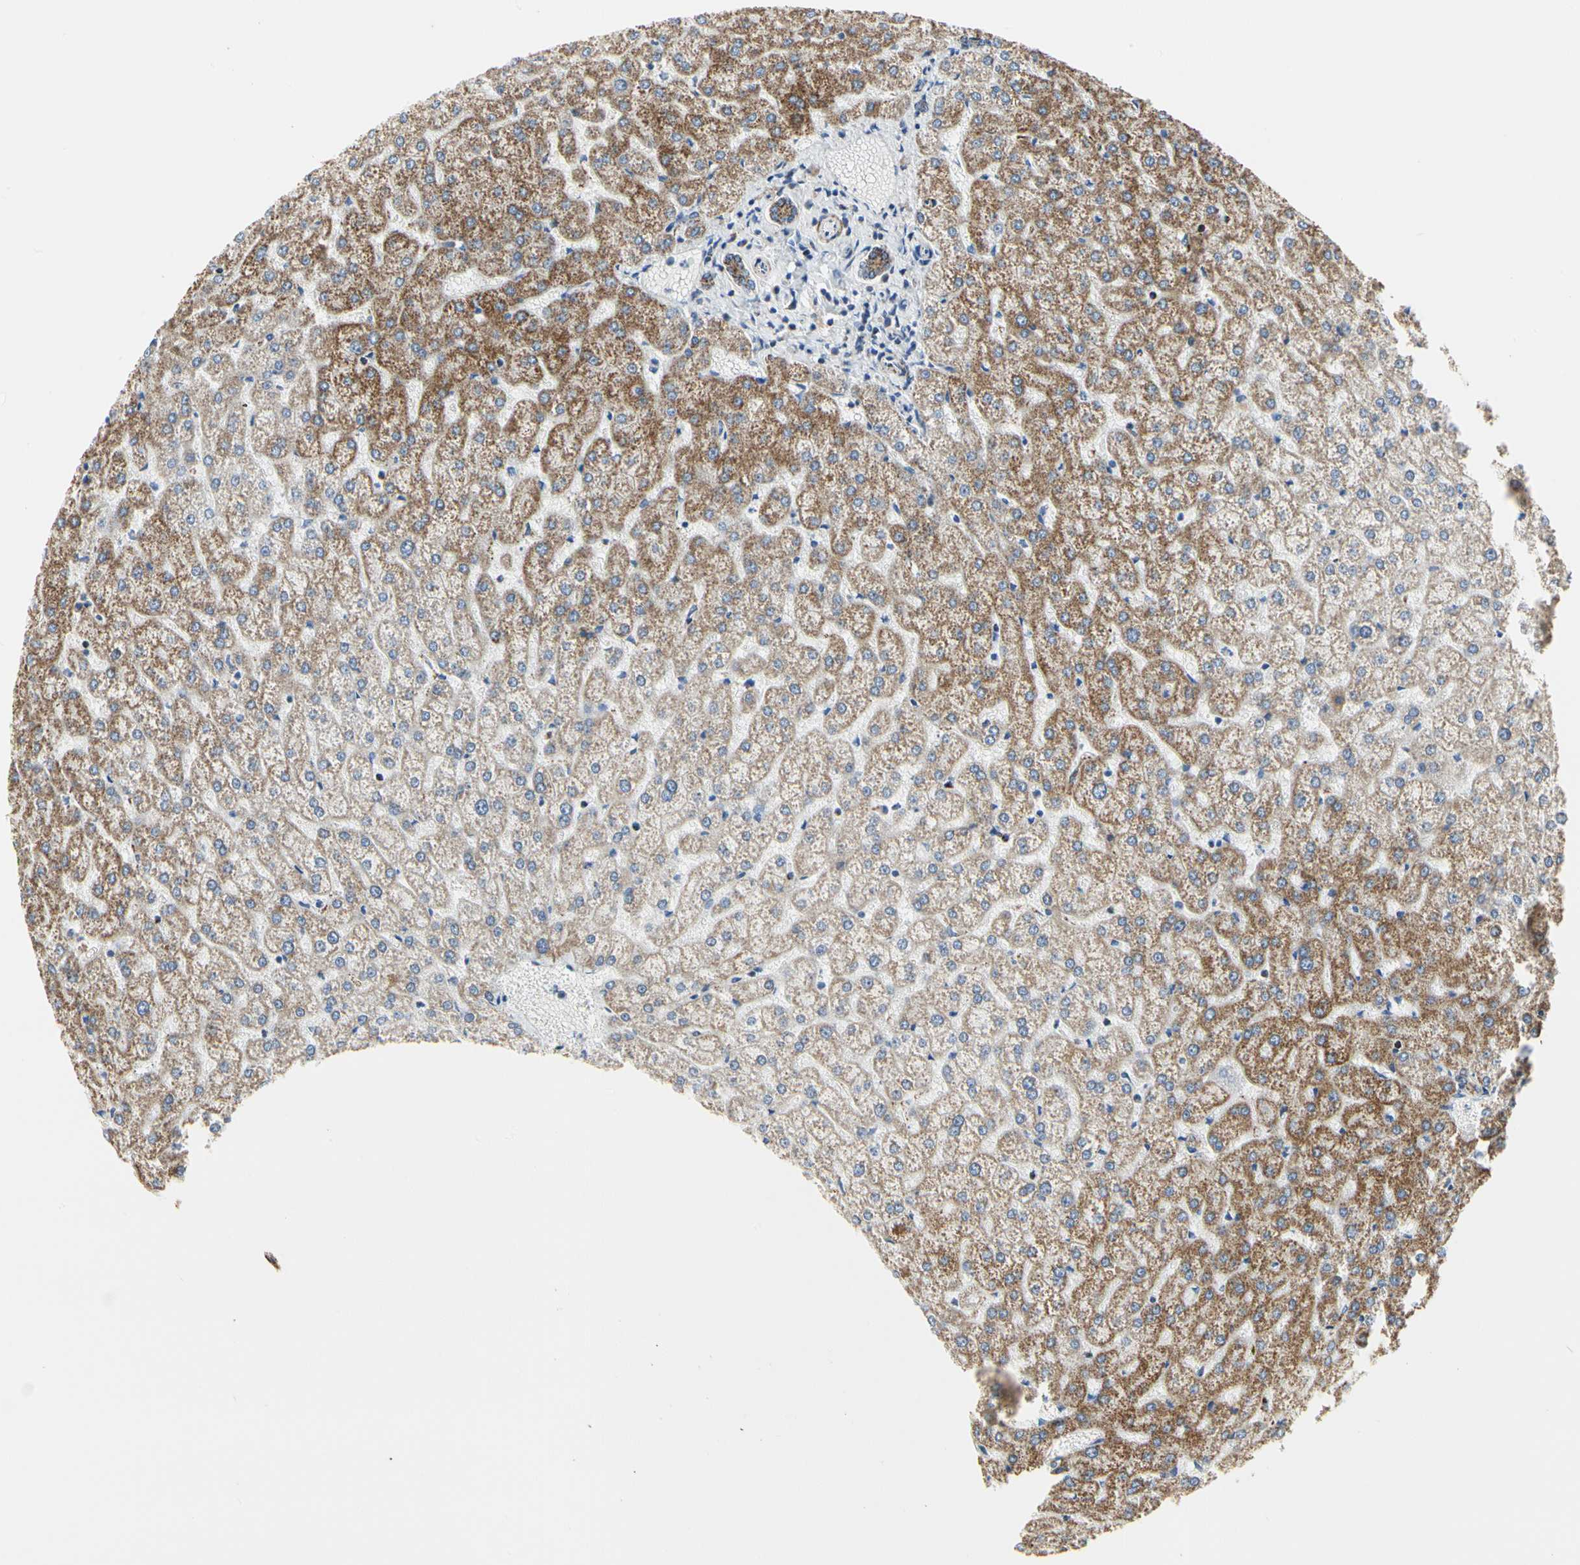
{"staining": {"intensity": "weak", "quantity": "25%-75%", "location": "cytoplasmic/membranous"}, "tissue": "liver", "cell_type": "Cholangiocytes", "image_type": "normal", "snomed": [{"axis": "morphology", "description": "Normal tissue, NOS"}, {"axis": "topography", "description": "Liver"}], "caption": "Immunohistochemistry (IHC) image of unremarkable liver: human liver stained using immunohistochemistry (IHC) displays low levels of weak protein expression localized specifically in the cytoplasmic/membranous of cholangiocytes, appearing as a cytoplasmic/membranous brown color.", "gene": "TUBA1A", "patient": {"sex": "female", "age": 32}}